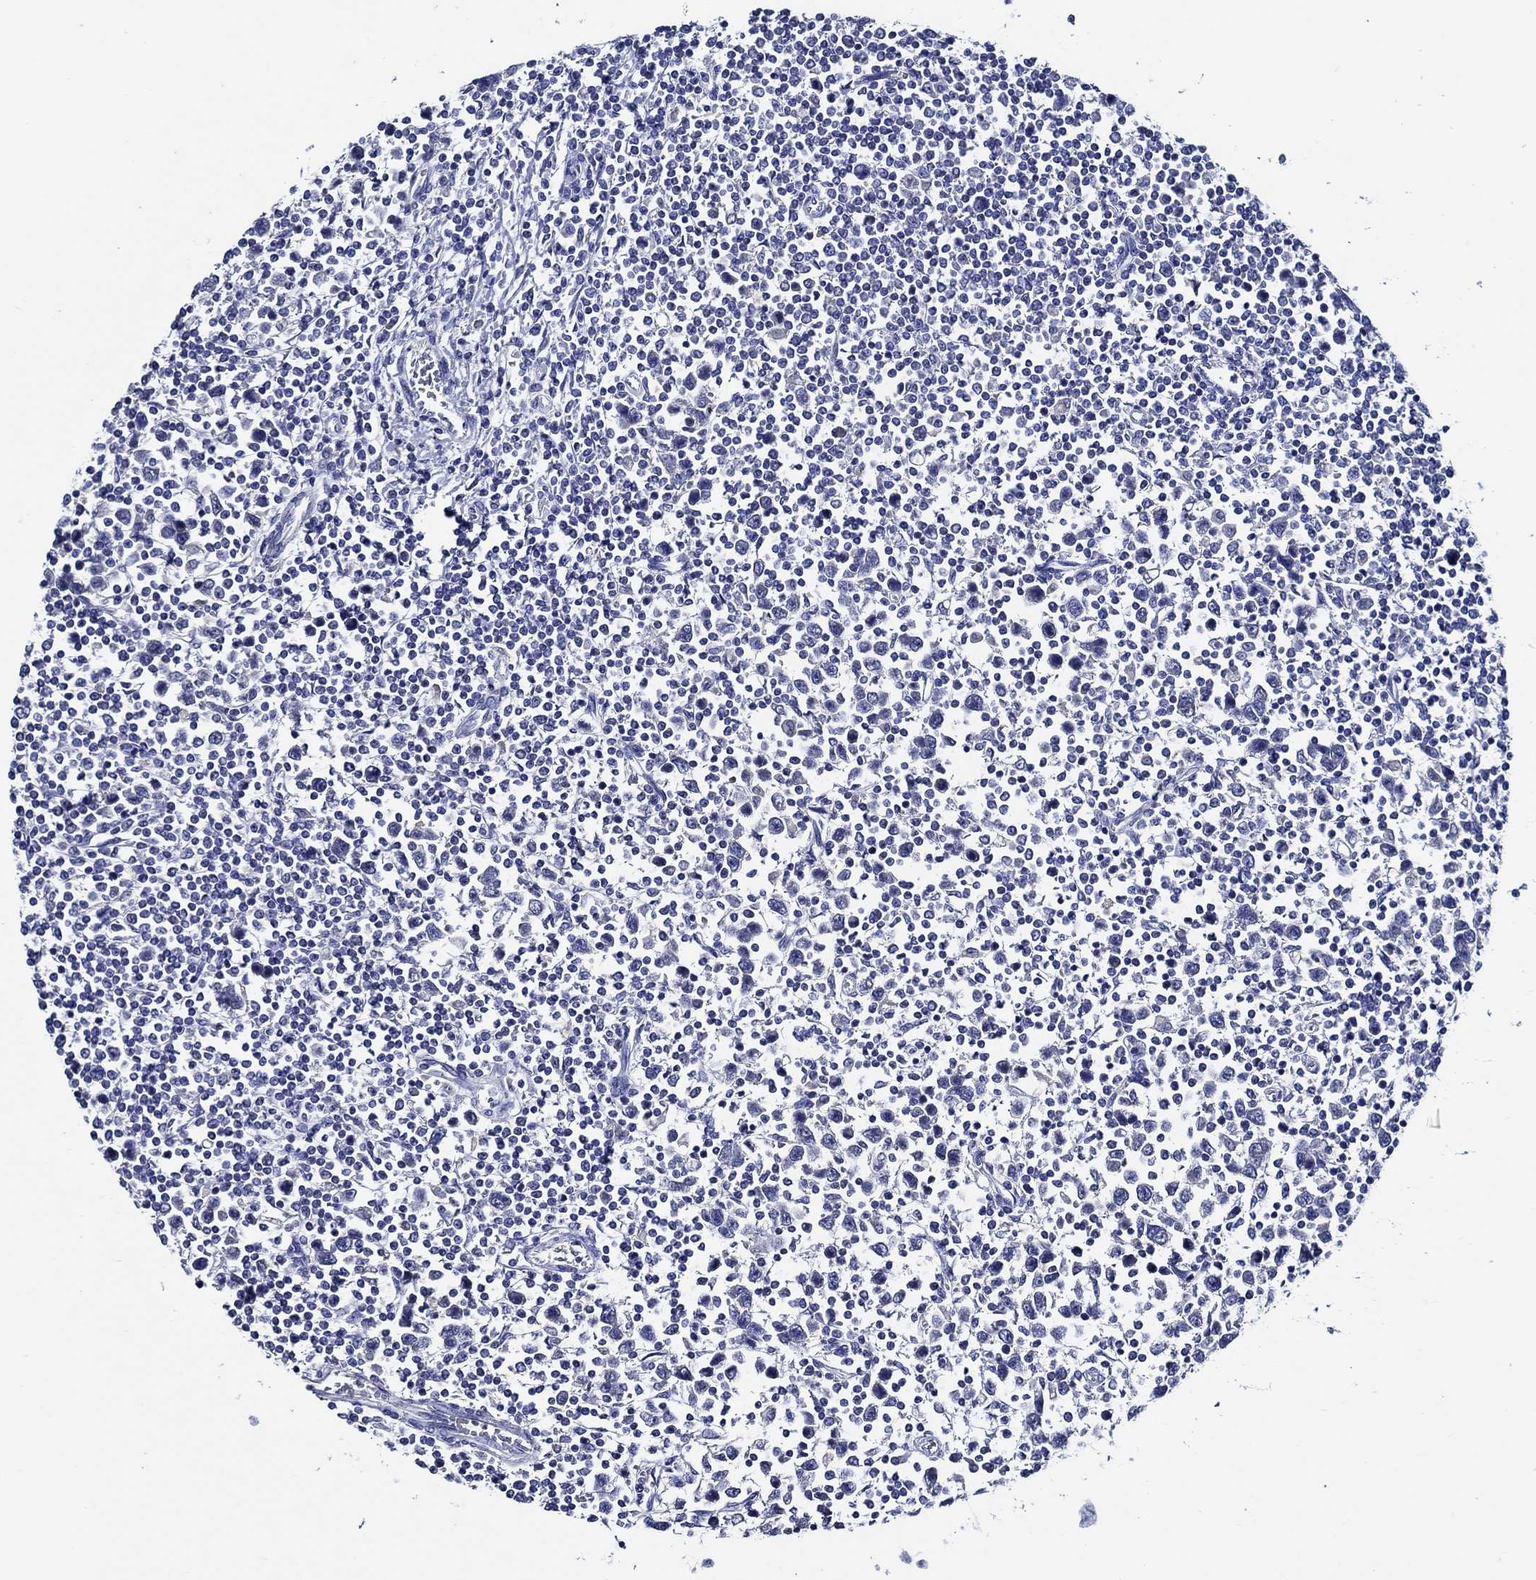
{"staining": {"intensity": "negative", "quantity": "none", "location": "none"}, "tissue": "testis cancer", "cell_type": "Tumor cells", "image_type": "cancer", "snomed": [{"axis": "morphology", "description": "Normal tissue, NOS"}, {"axis": "morphology", "description": "Seminoma, NOS"}, {"axis": "topography", "description": "Testis"}, {"axis": "topography", "description": "Epididymis"}], "caption": "IHC of human testis seminoma displays no positivity in tumor cells.", "gene": "SKOR1", "patient": {"sex": "male", "age": 34}}